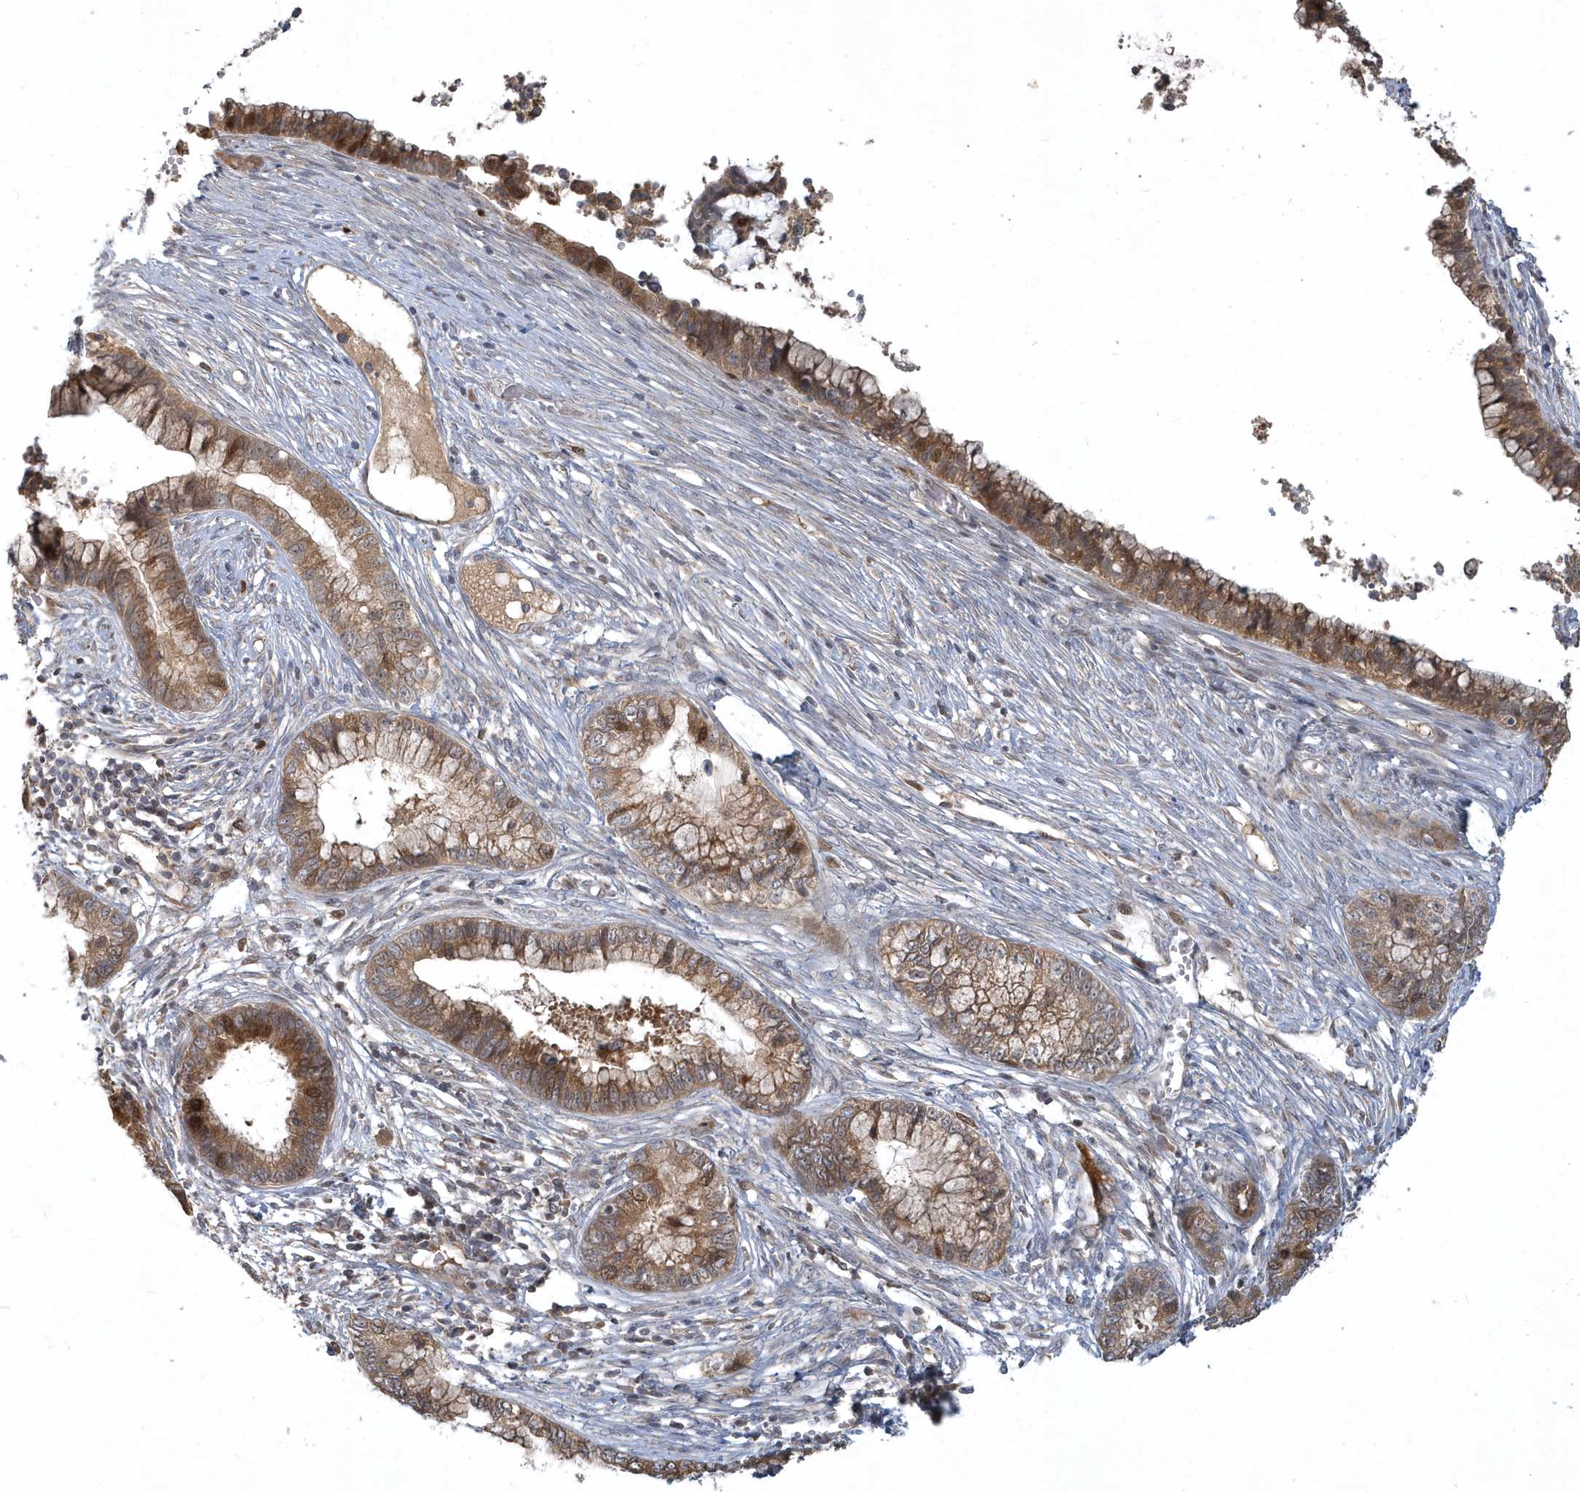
{"staining": {"intensity": "moderate", "quantity": ">75%", "location": "cytoplasmic/membranous,nuclear"}, "tissue": "cervical cancer", "cell_type": "Tumor cells", "image_type": "cancer", "snomed": [{"axis": "morphology", "description": "Adenocarcinoma, NOS"}, {"axis": "topography", "description": "Cervix"}], "caption": "Protein staining of adenocarcinoma (cervical) tissue demonstrates moderate cytoplasmic/membranous and nuclear expression in approximately >75% of tumor cells.", "gene": "TRAIP", "patient": {"sex": "female", "age": 44}}